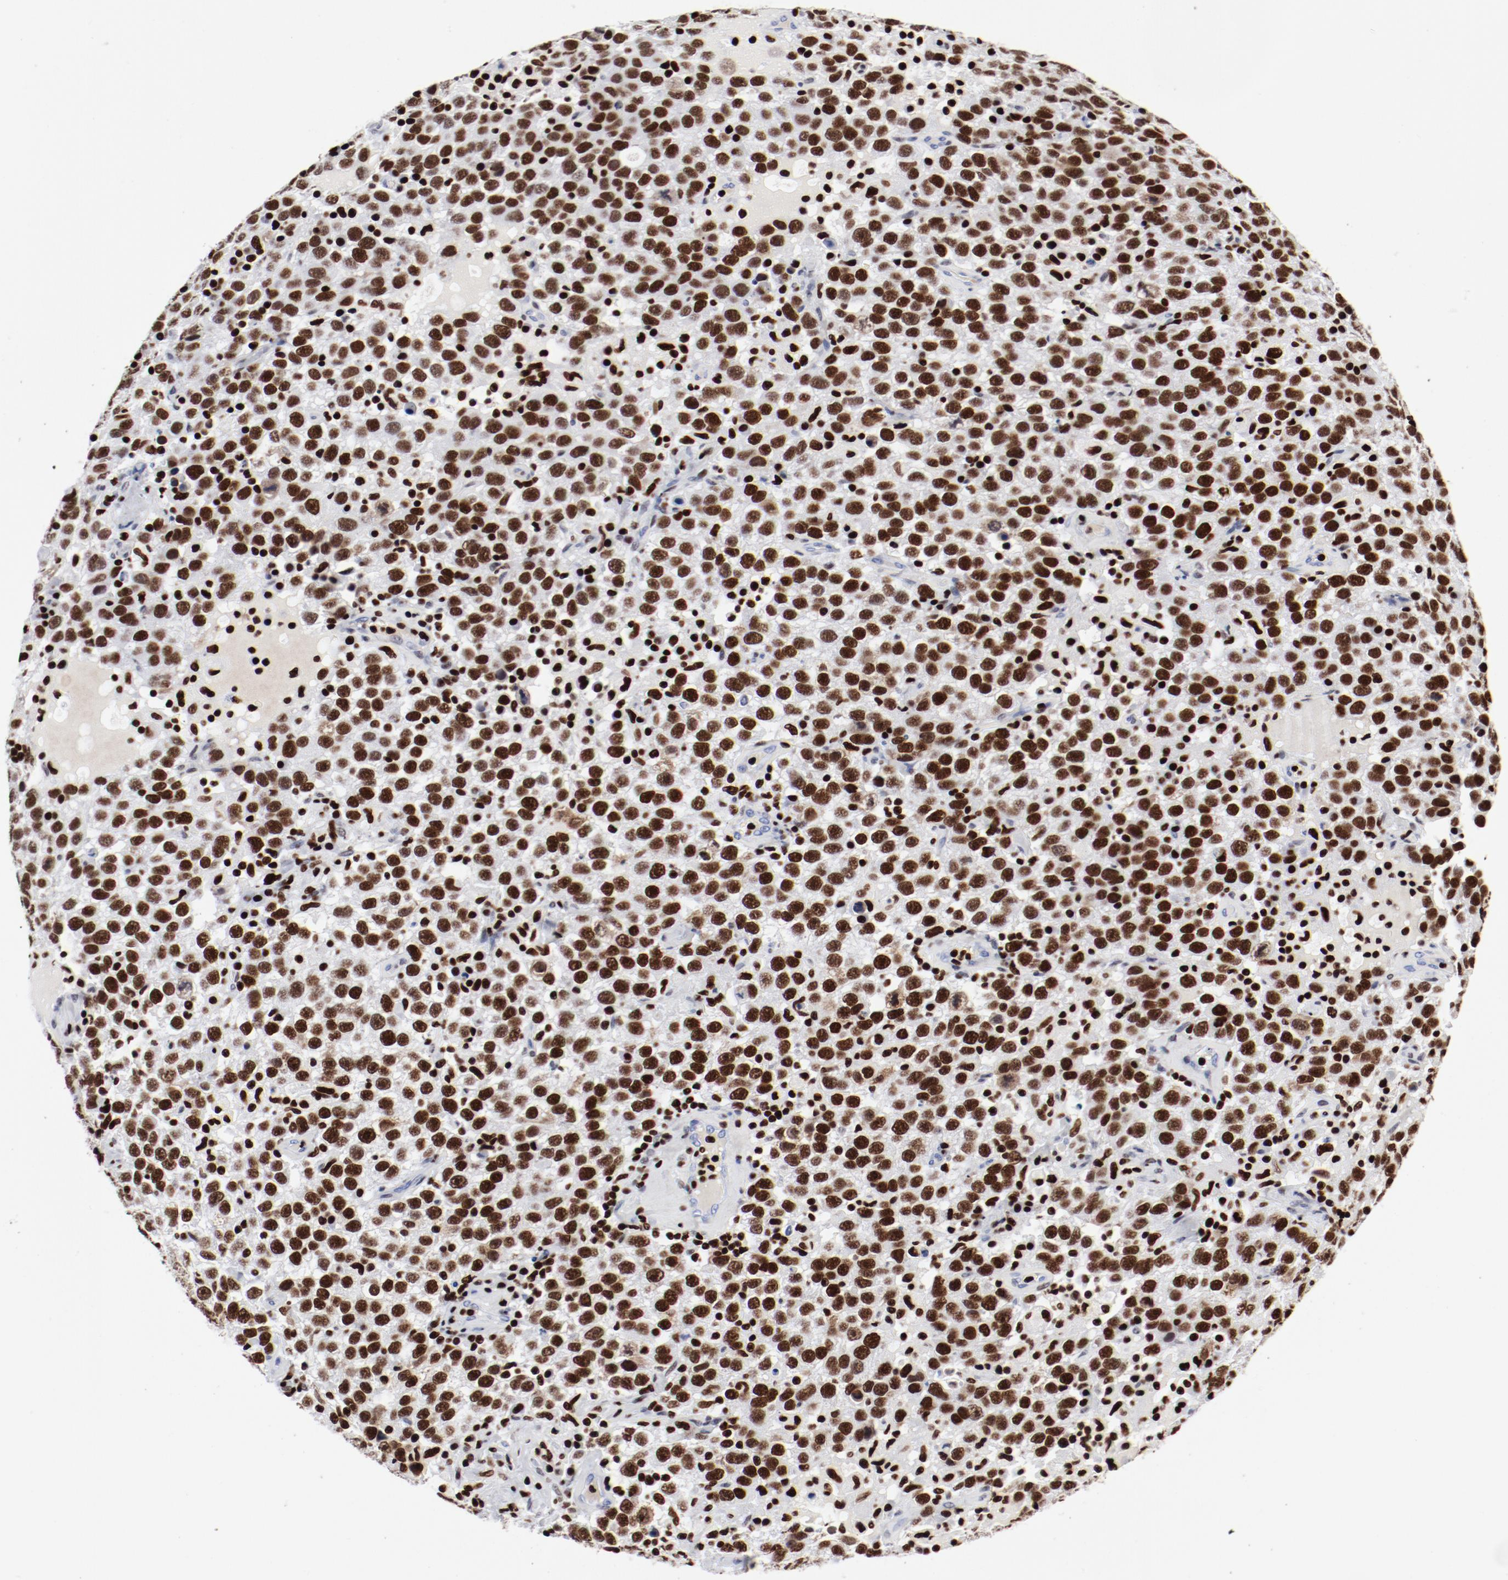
{"staining": {"intensity": "moderate", "quantity": ">75%", "location": "nuclear"}, "tissue": "testis cancer", "cell_type": "Tumor cells", "image_type": "cancer", "snomed": [{"axis": "morphology", "description": "Seminoma, NOS"}, {"axis": "topography", "description": "Testis"}], "caption": "IHC of human seminoma (testis) demonstrates medium levels of moderate nuclear expression in approximately >75% of tumor cells. The staining was performed using DAB (3,3'-diaminobenzidine), with brown indicating positive protein expression. Nuclei are stained blue with hematoxylin.", "gene": "SMARCC2", "patient": {"sex": "male", "age": 41}}